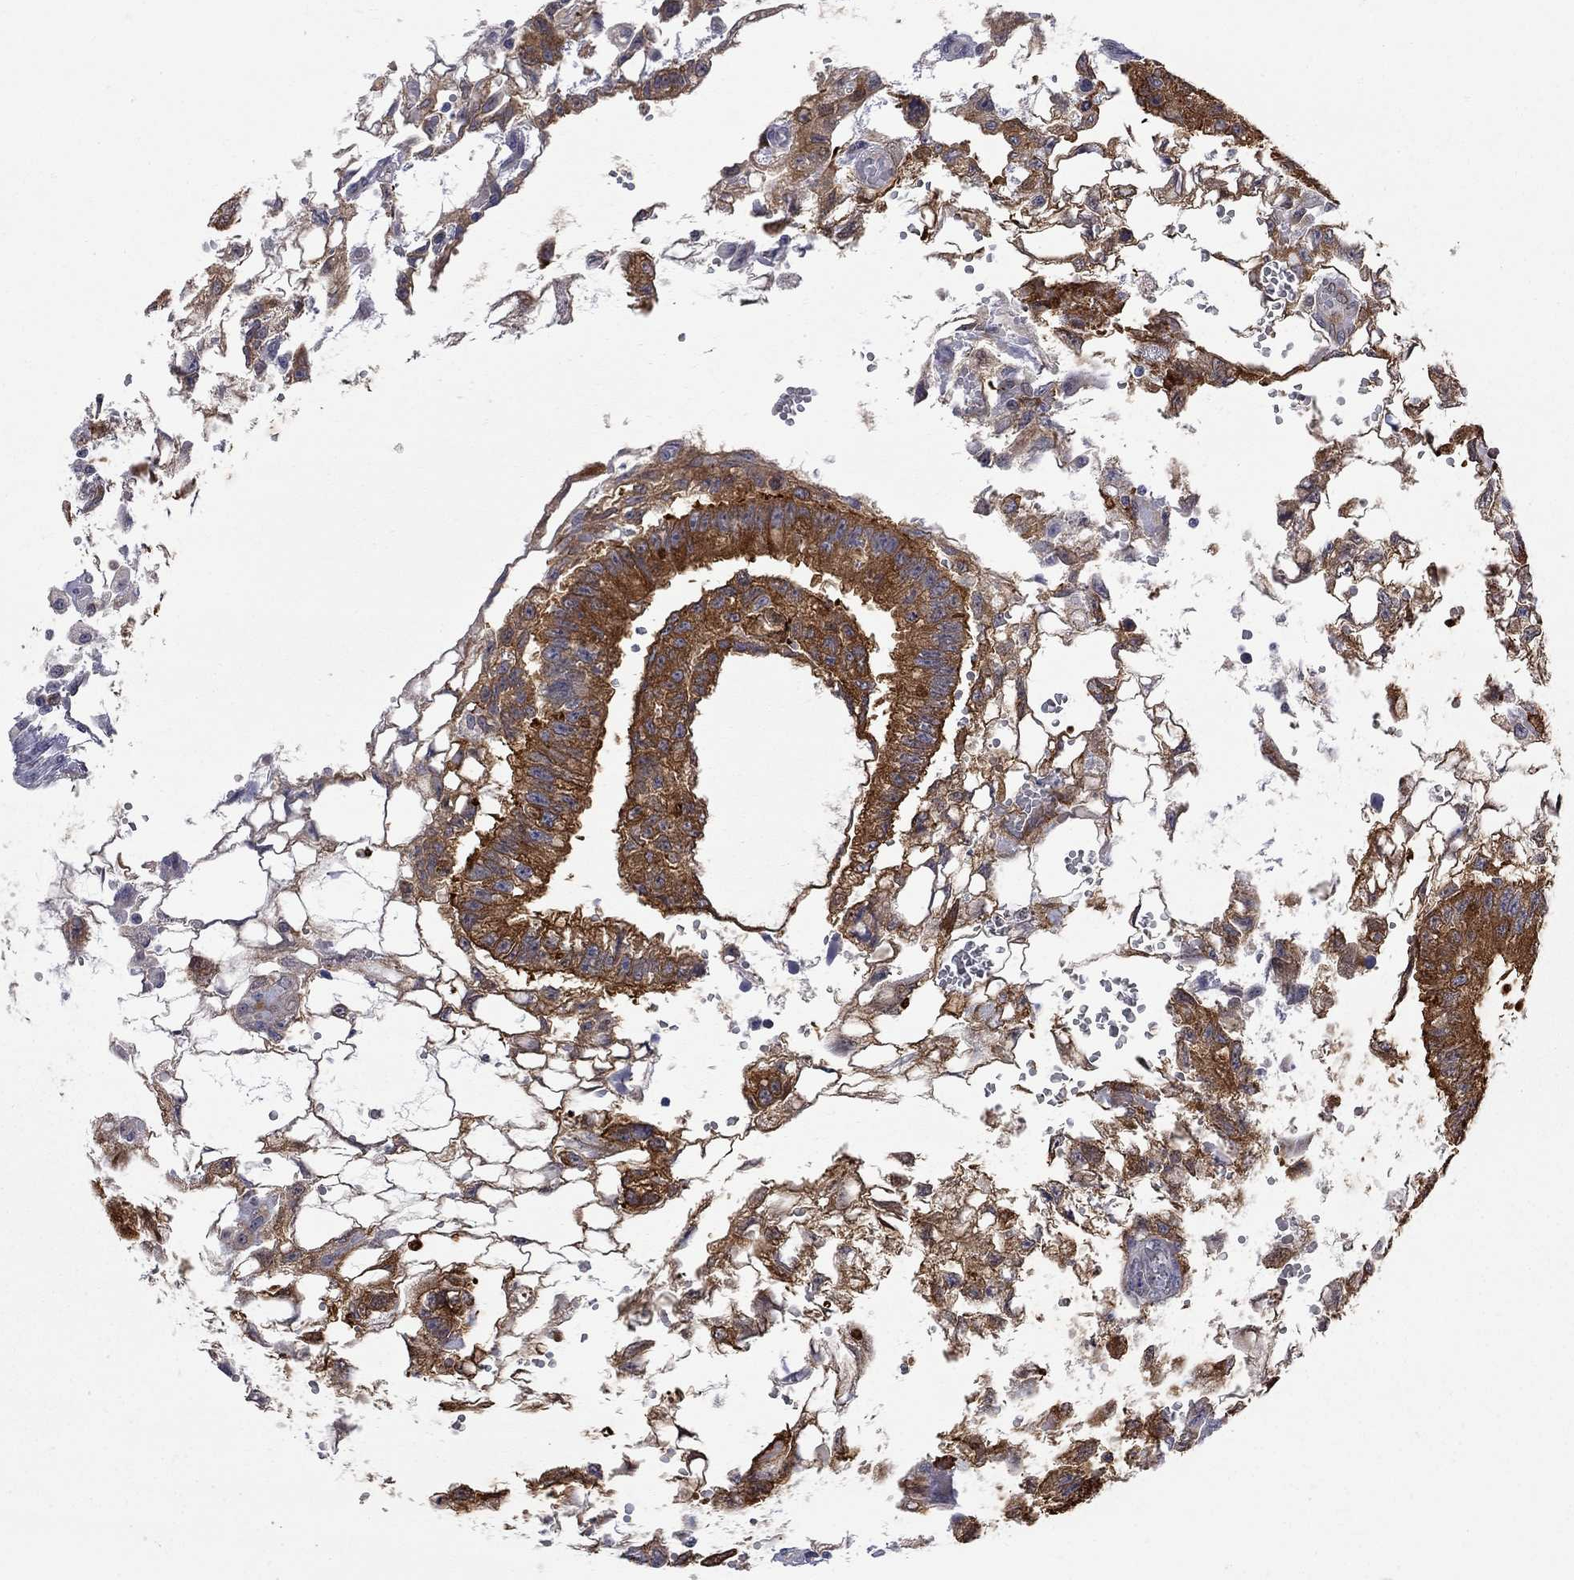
{"staining": {"intensity": "strong", "quantity": ">75%", "location": "cytoplasmic/membranous"}, "tissue": "testis cancer", "cell_type": "Tumor cells", "image_type": "cancer", "snomed": [{"axis": "morphology", "description": "Carcinoma, Embryonal, NOS"}, {"axis": "topography", "description": "Testis"}], "caption": "Embryonal carcinoma (testis) stained with a brown dye reveals strong cytoplasmic/membranous positive staining in about >75% of tumor cells.", "gene": "GALNT8", "patient": {"sex": "male", "age": 32}}